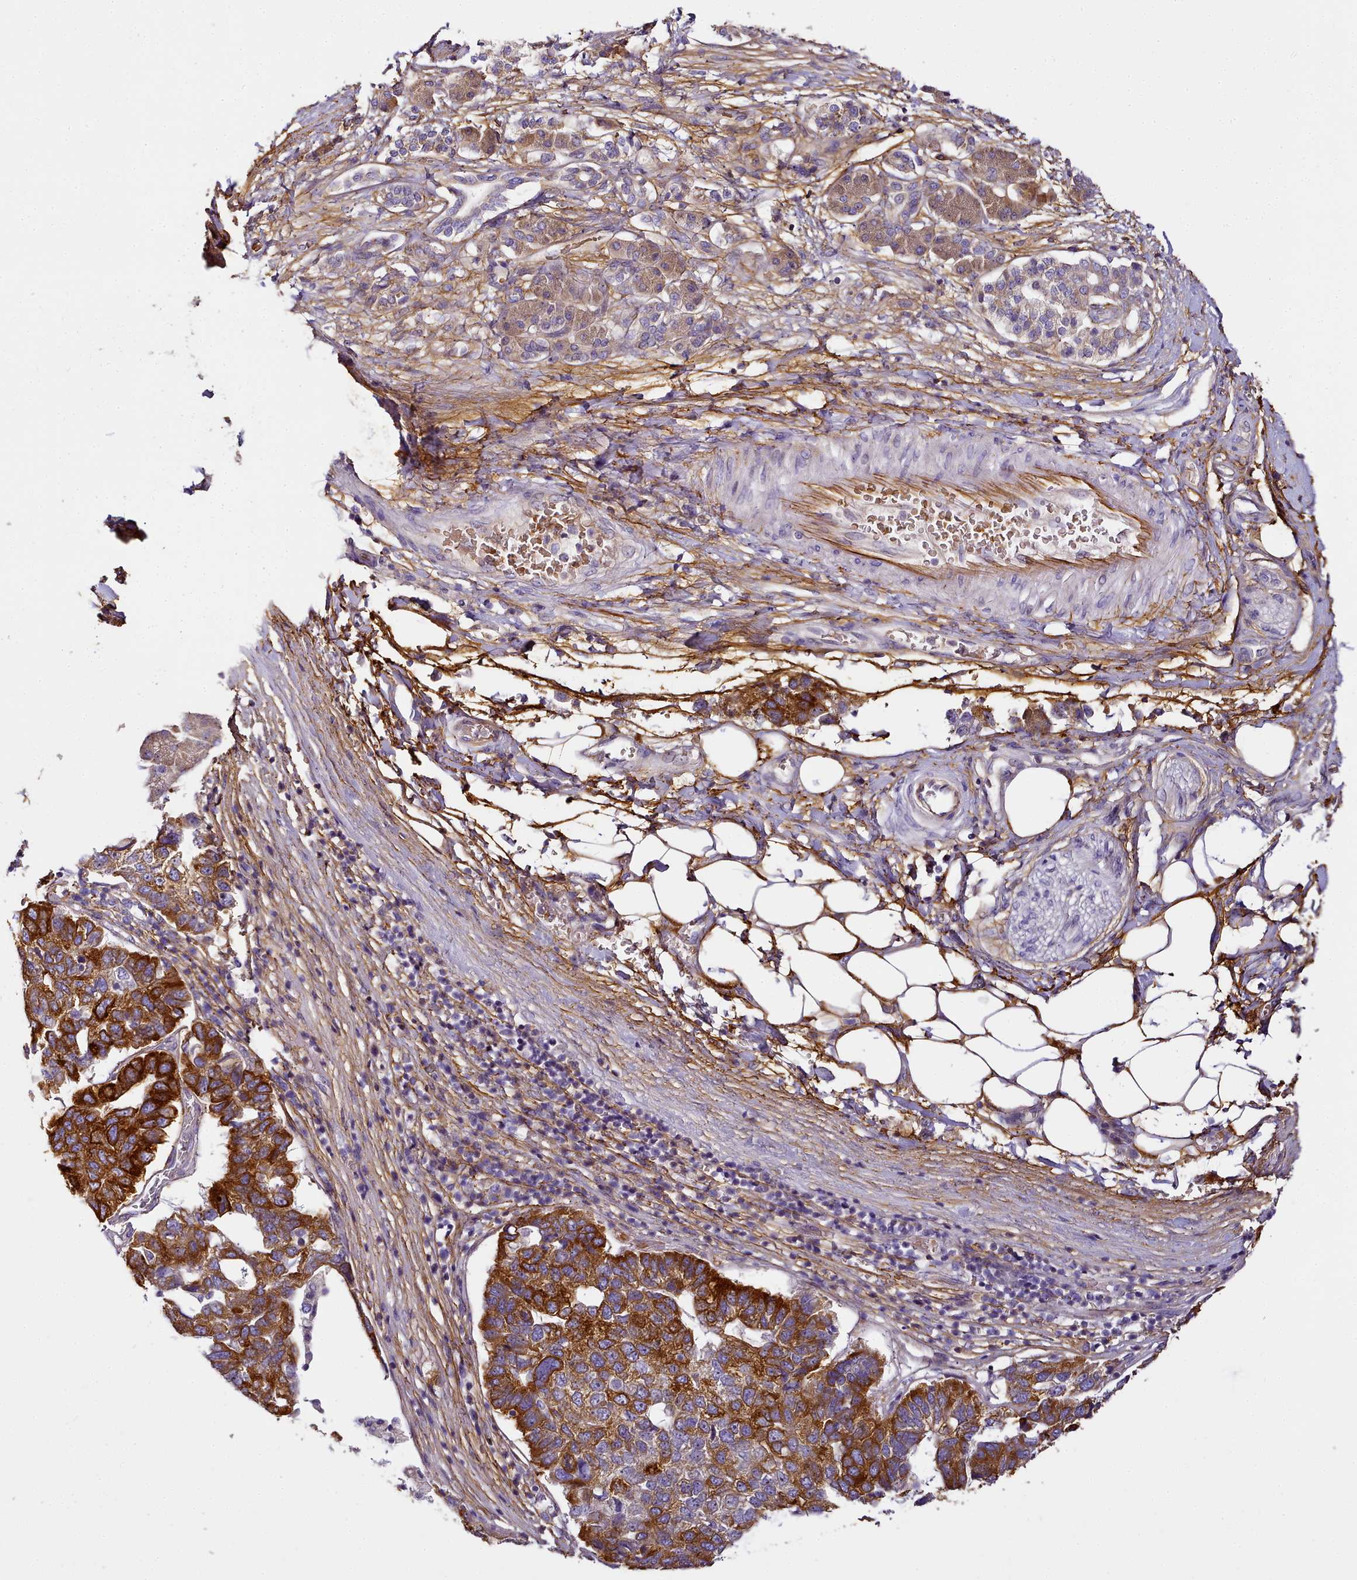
{"staining": {"intensity": "strong", "quantity": ">75%", "location": "cytoplasmic/membranous"}, "tissue": "pancreatic cancer", "cell_type": "Tumor cells", "image_type": "cancer", "snomed": [{"axis": "morphology", "description": "Adenocarcinoma, NOS"}, {"axis": "topography", "description": "Pancreas"}], "caption": "Tumor cells demonstrate strong cytoplasmic/membranous positivity in approximately >75% of cells in pancreatic cancer (adenocarcinoma).", "gene": "NBPF1", "patient": {"sex": "female", "age": 61}}